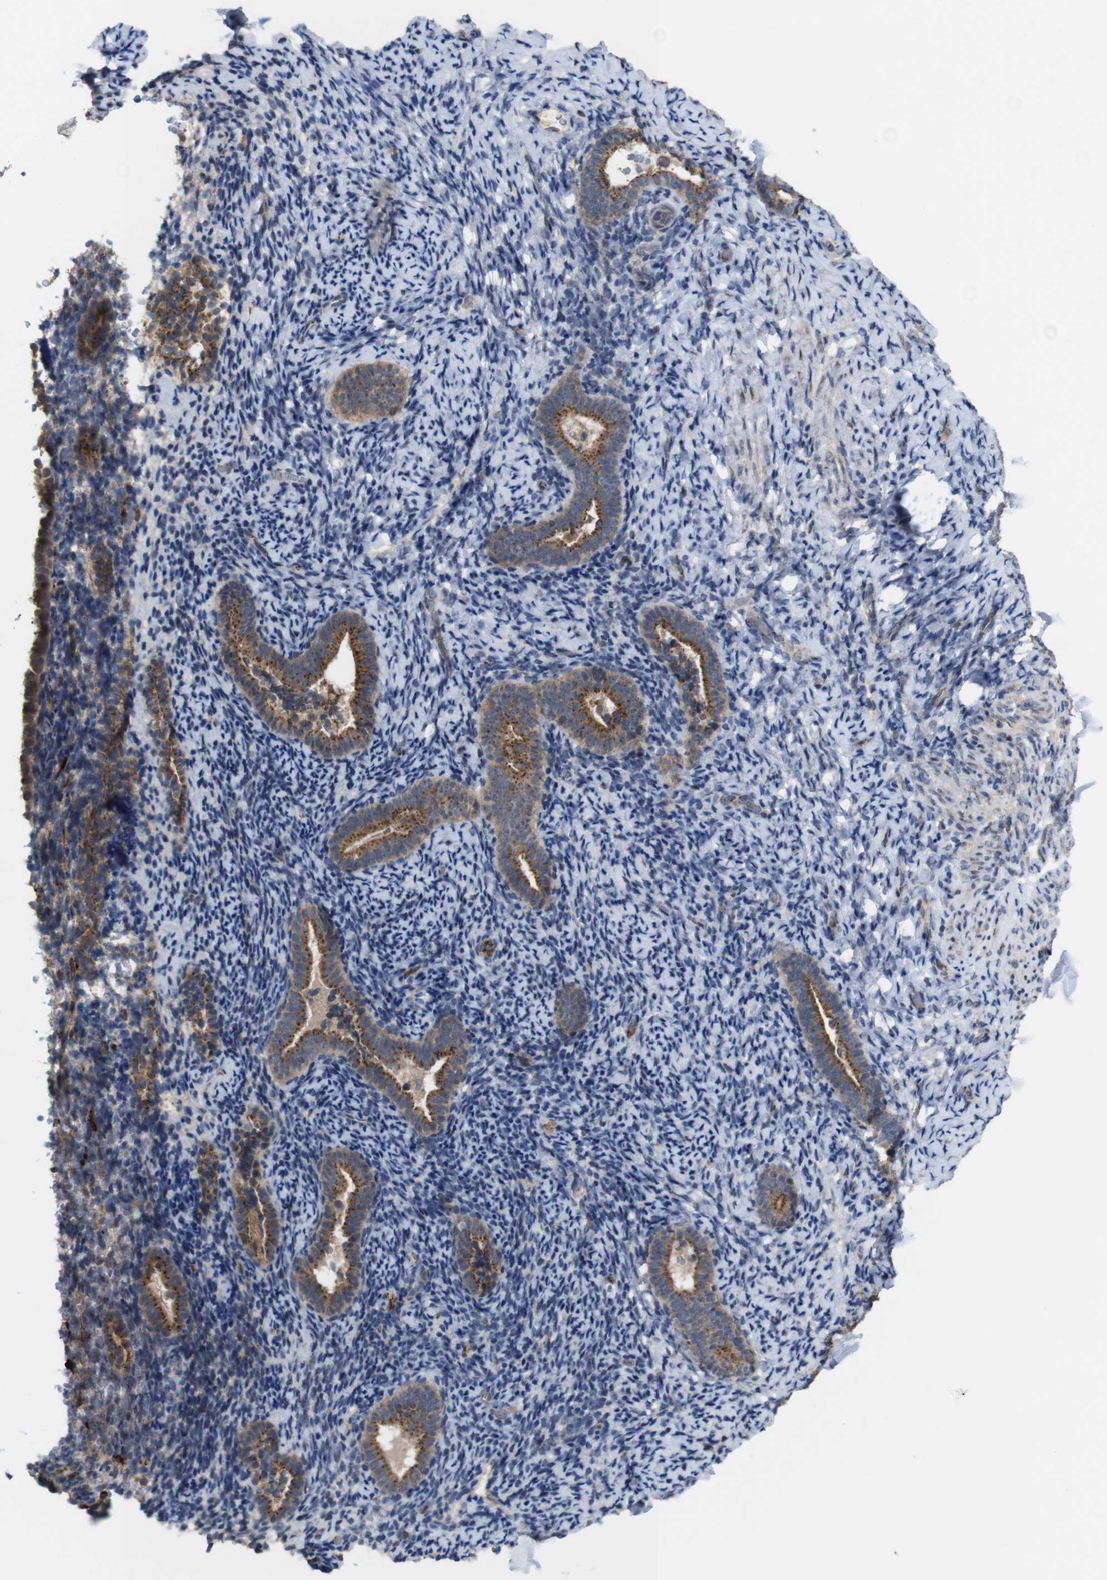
{"staining": {"intensity": "negative", "quantity": "none", "location": "none"}, "tissue": "endometrium", "cell_type": "Cells in endometrial stroma", "image_type": "normal", "snomed": [{"axis": "morphology", "description": "Normal tissue, NOS"}, {"axis": "topography", "description": "Endometrium"}], "caption": "Cells in endometrial stroma show no significant expression in unremarkable endometrium.", "gene": "EFCAB14", "patient": {"sex": "female", "age": 51}}